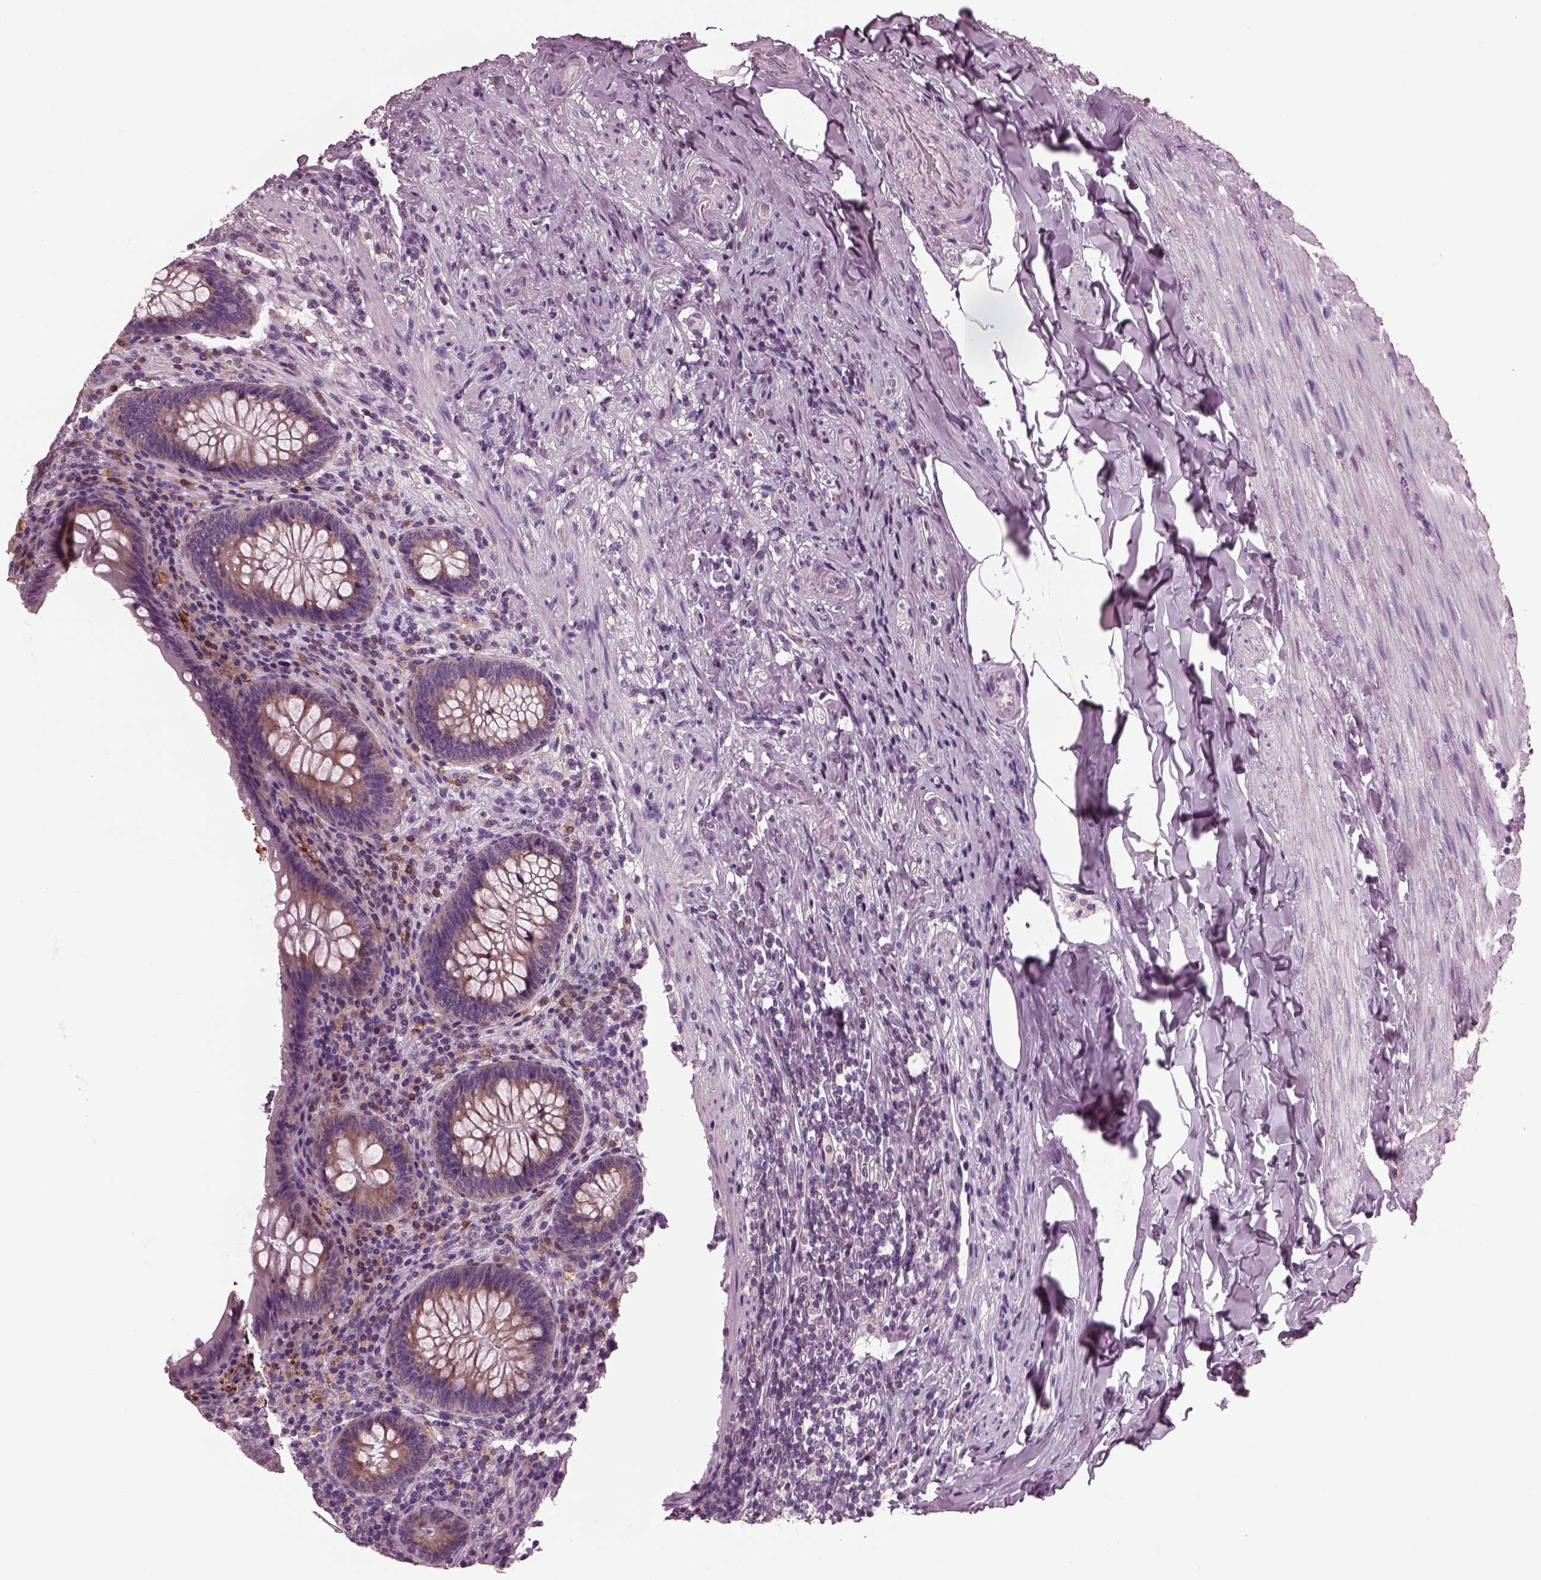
{"staining": {"intensity": "weak", "quantity": ">75%", "location": "cytoplasmic/membranous"}, "tissue": "appendix", "cell_type": "Glandular cells", "image_type": "normal", "snomed": [{"axis": "morphology", "description": "Normal tissue, NOS"}, {"axis": "topography", "description": "Appendix"}], "caption": "Immunohistochemistry photomicrograph of benign appendix: human appendix stained using immunohistochemistry displays low levels of weak protein expression localized specifically in the cytoplasmic/membranous of glandular cells, appearing as a cytoplasmic/membranous brown color.", "gene": "AP4M1", "patient": {"sex": "male", "age": 47}}